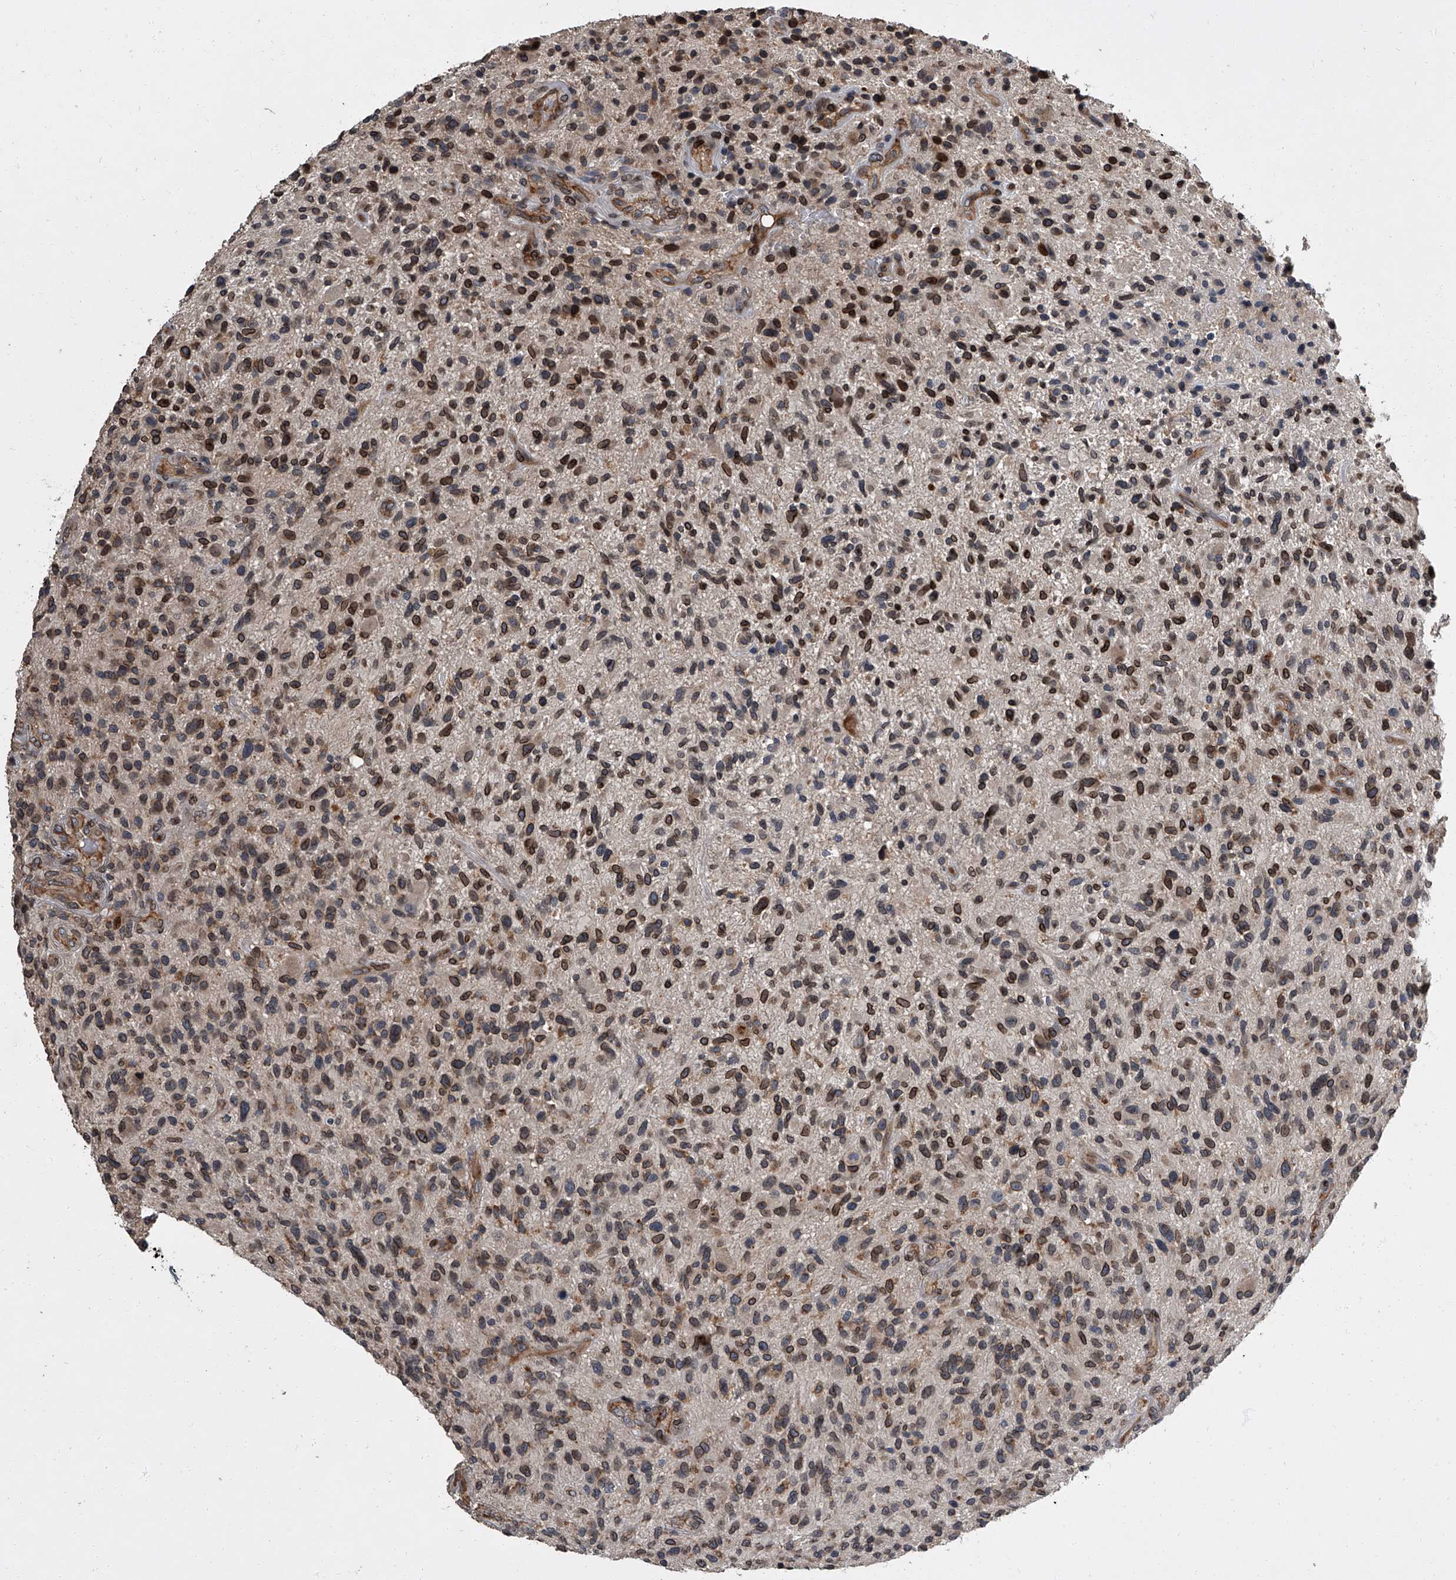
{"staining": {"intensity": "moderate", "quantity": ">75%", "location": "cytoplasmic/membranous,nuclear"}, "tissue": "glioma", "cell_type": "Tumor cells", "image_type": "cancer", "snomed": [{"axis": "morphology", "description": "Glioma, malignant, High grade"}, {"axis": "topography", "description": "Brain"}], "caption": "The photomicrograph displays staining of malignant glioma (high-grade), revealing moderate cytoplasmic/membranous and nuclear protein staining (brown color) within tumor cells. Using DAB (3,3'-diaminobenzidine) (brown) and hematoxylin (blue) stains, captured at high magnification using brightfield microscopy.", "gene": "LRRC8C", "patient": {"sex": "male", "age": 47}}